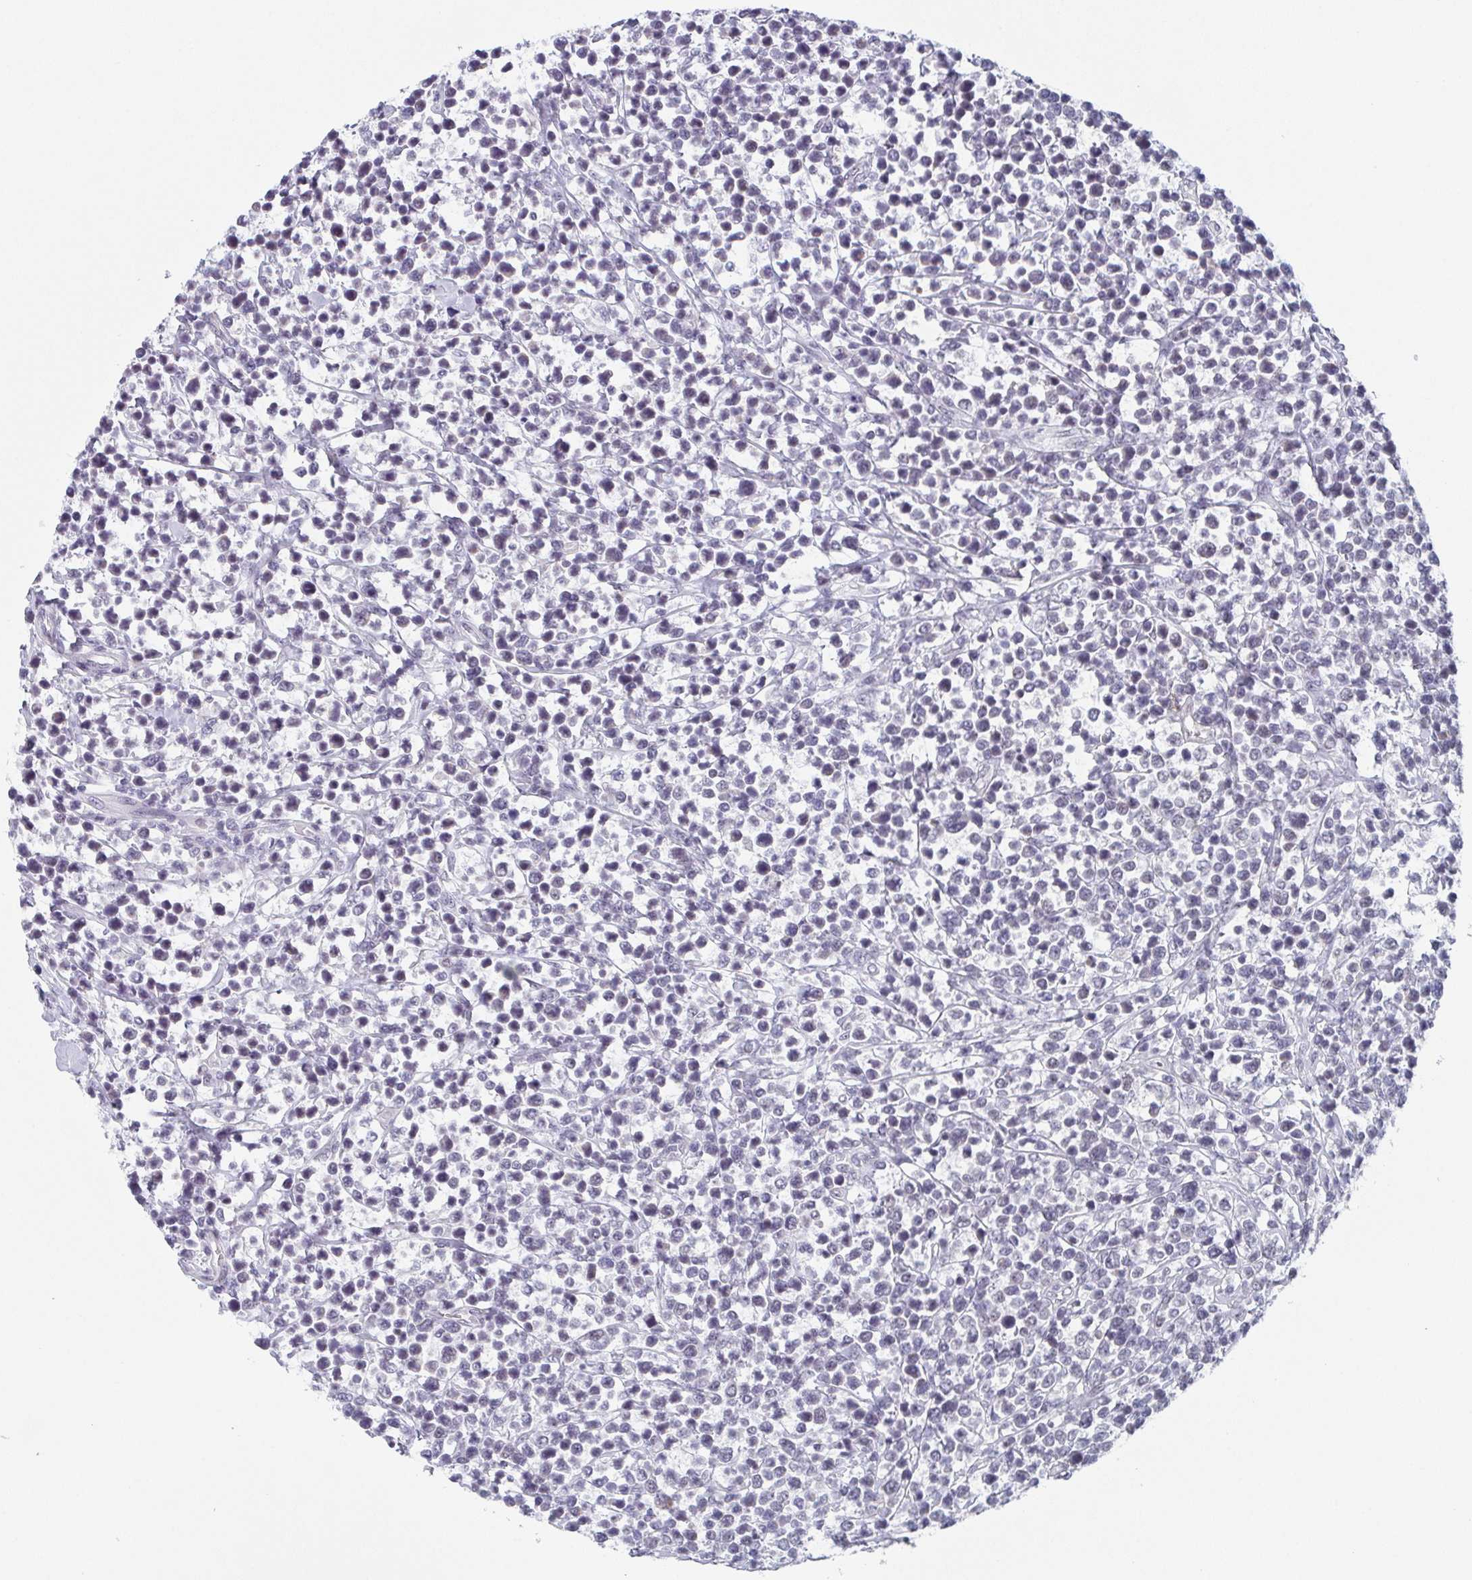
{"staining": {"intensity": "negative", "quantity": "none", "location": "none"}, "tissue": "lymphoma", "cell_type": "Tumor cells", "image_type": "cancer", "snomed": [{"axis": "morphology", "description": "Malignant lymphoma, non-Hodgkin's type, High grade"}, {"axis": "topography", "description": "Soft tissue"}], "caption": "Protein analysis of high-grade malignant lymphoma, non-Hodgkin's type demonstrates no significant expression in tumor cells. Brightfield microscopy of immunohistochemistry stained with DAB (brown) and hematoxylin (blue), captured at high magnification.", "gene": "EXOSC7", "patient": {"sex": "female", "age": 56}}